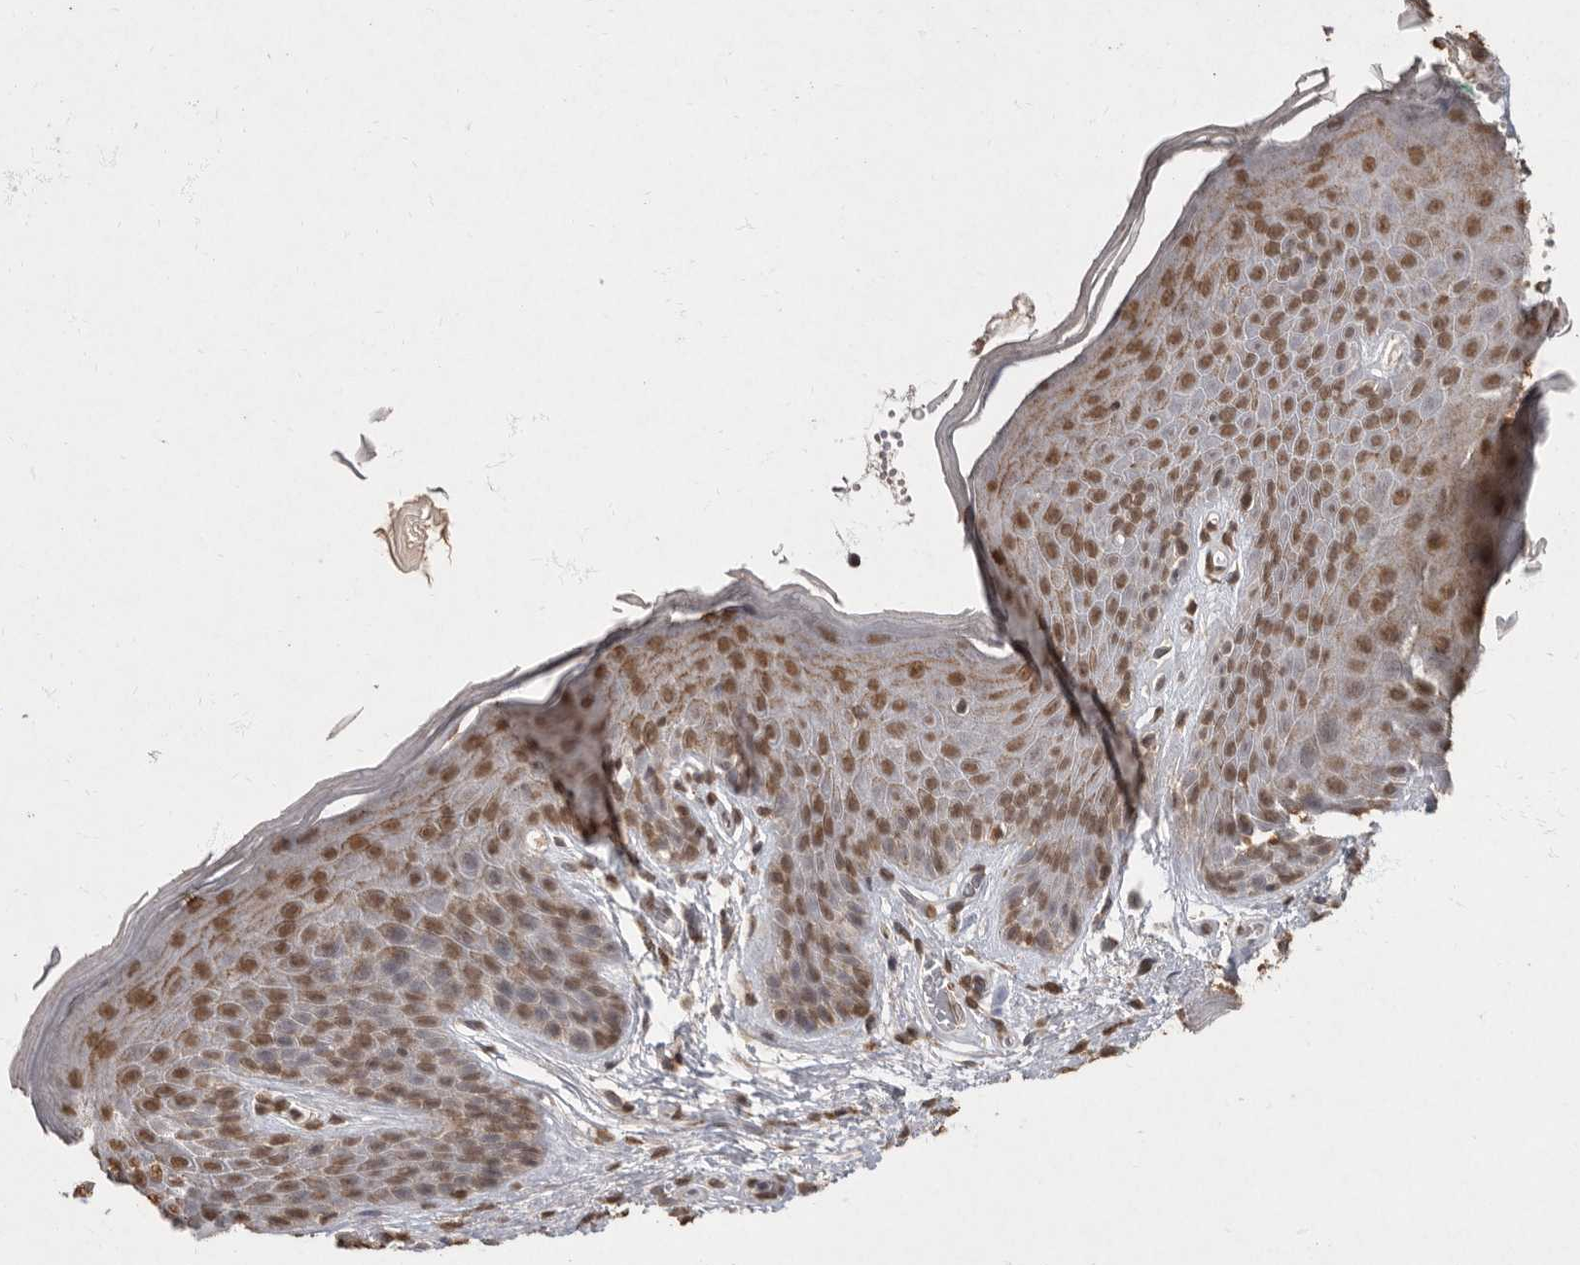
{"staining": {"intensity": "moderate", "quantity": ">75%", "location": "nuclear"}, "tissue": "skin", "cell_type": "Epidermal cells", "image_type": "normal", "snomed": [{"axis": "morphology", "description": "Normal tissue, NOS"}, {"axis": "topography", "description": "Anal"}], "caption": "Epidermal cells demonstrate medium levels of moderate nuclear positivity in approximately >75% of cells in benign human skin.", "gene": "NBL1", "patient": {"sex": "male", "age": 74}}